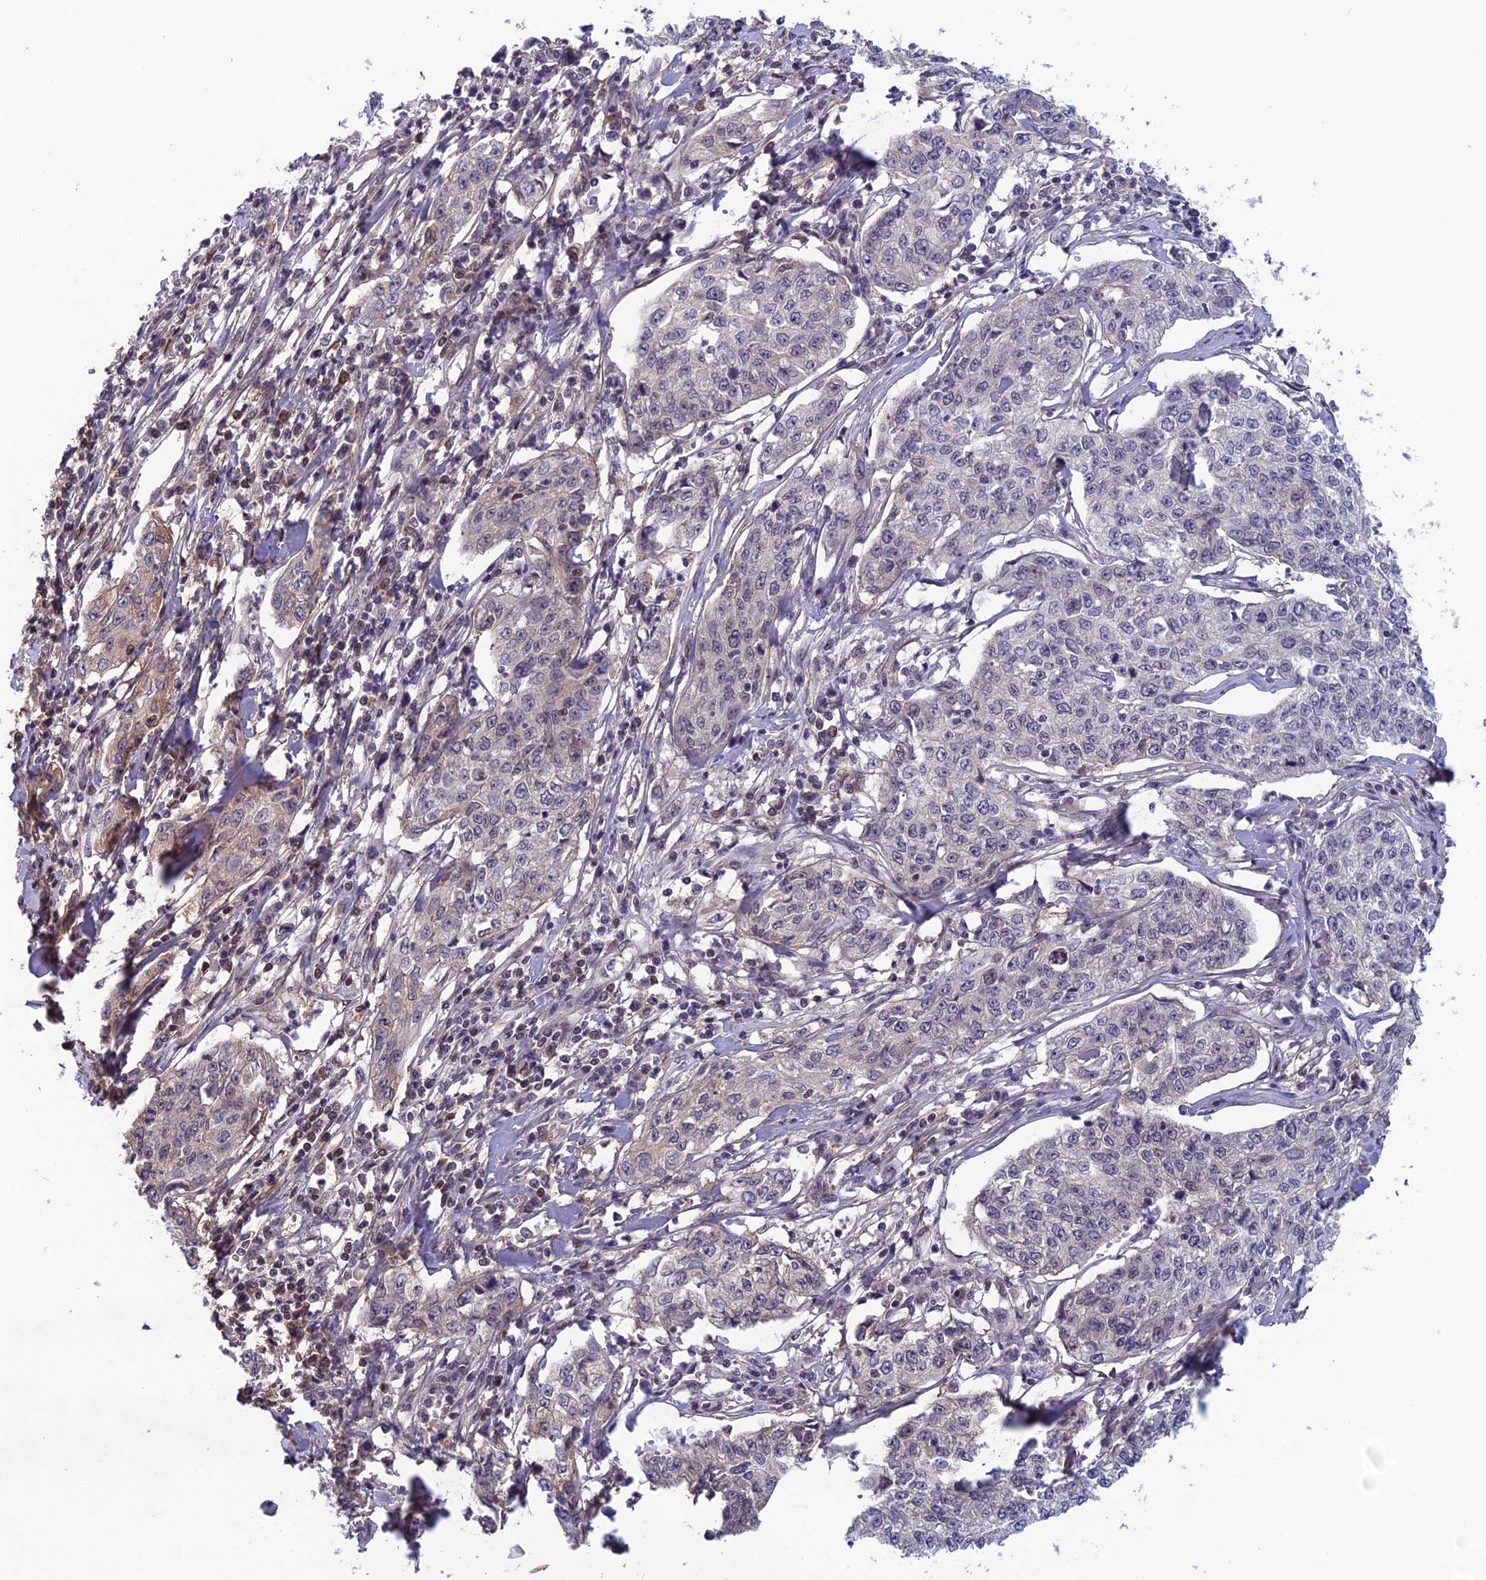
{"staining": {"intensity": "negative", "quantity": "none", "location": "none"}, "tissue": "cervical cancer", "cell_type": "Tumor cells", "image_type": "cancer", "snomed": [{"axis": "morphology", "description": "Squamous cell carcinoma, NOS"}, {"axis": "topography", "description": "Cervix"}], "caption": "Immunohistochemistry (IHC) of squamous cell carcinoma (cervical) displays no expression in tumor cells.", "gene": "FKBPL", "patient": {"sex": "female", "age": 35}}